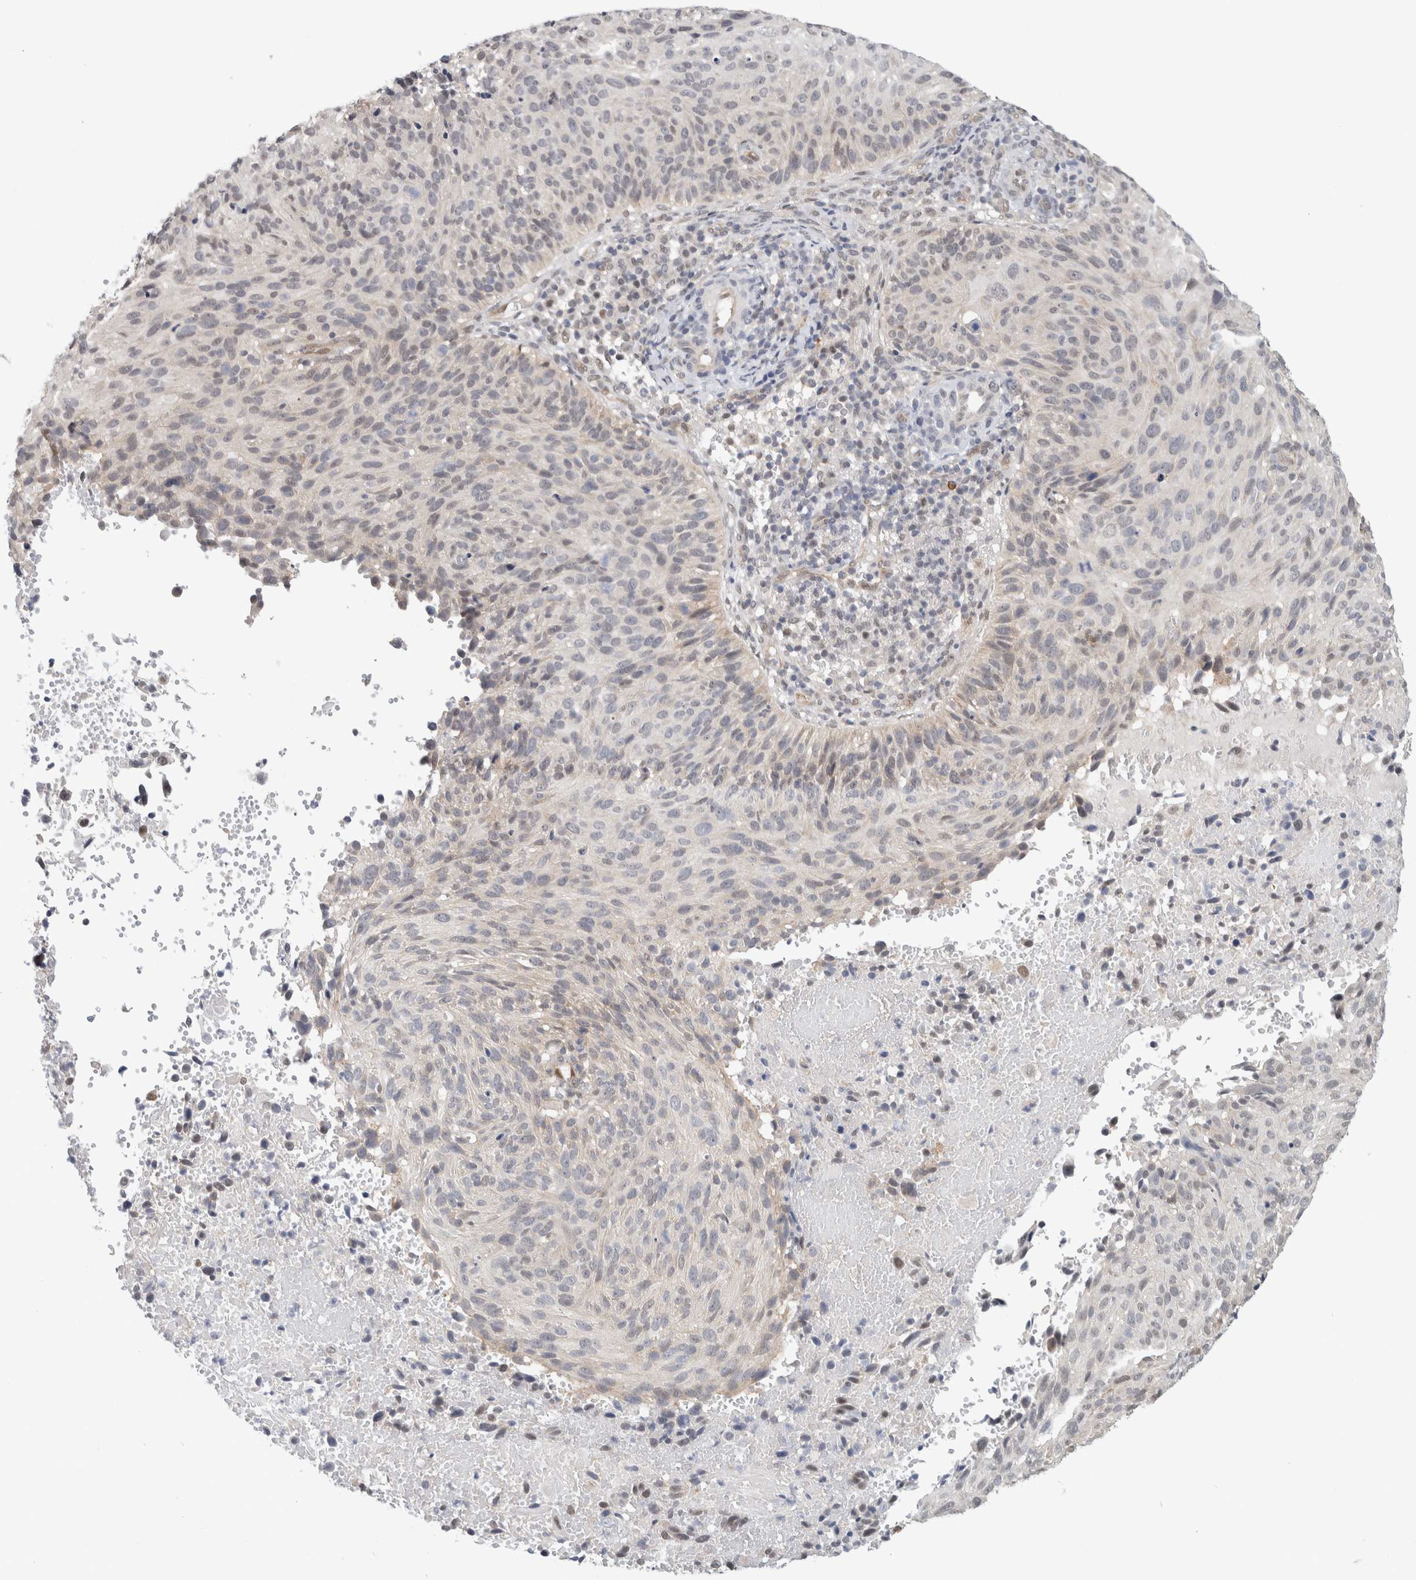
{"staining": {"intensity": "negative", "quantity": "none", "location": "none"}, "tissue": "cervical cancer", "cell_type": "Tumor cells", "image_type": "cancer", "snomed": [{"axis": "morphology", "description": "Squamous cell carcinoma, NOS"}, {"axis": "topography", "description": "Cervix"}], "caption": "Immunohistochemistry micrograph of squamous cell carcinoma (cervical) stained for a protein (brown), which reveals no staining in tumor cells.", "gene": "EIF4G3", "patient": {"sex": "female", "age": 74}}